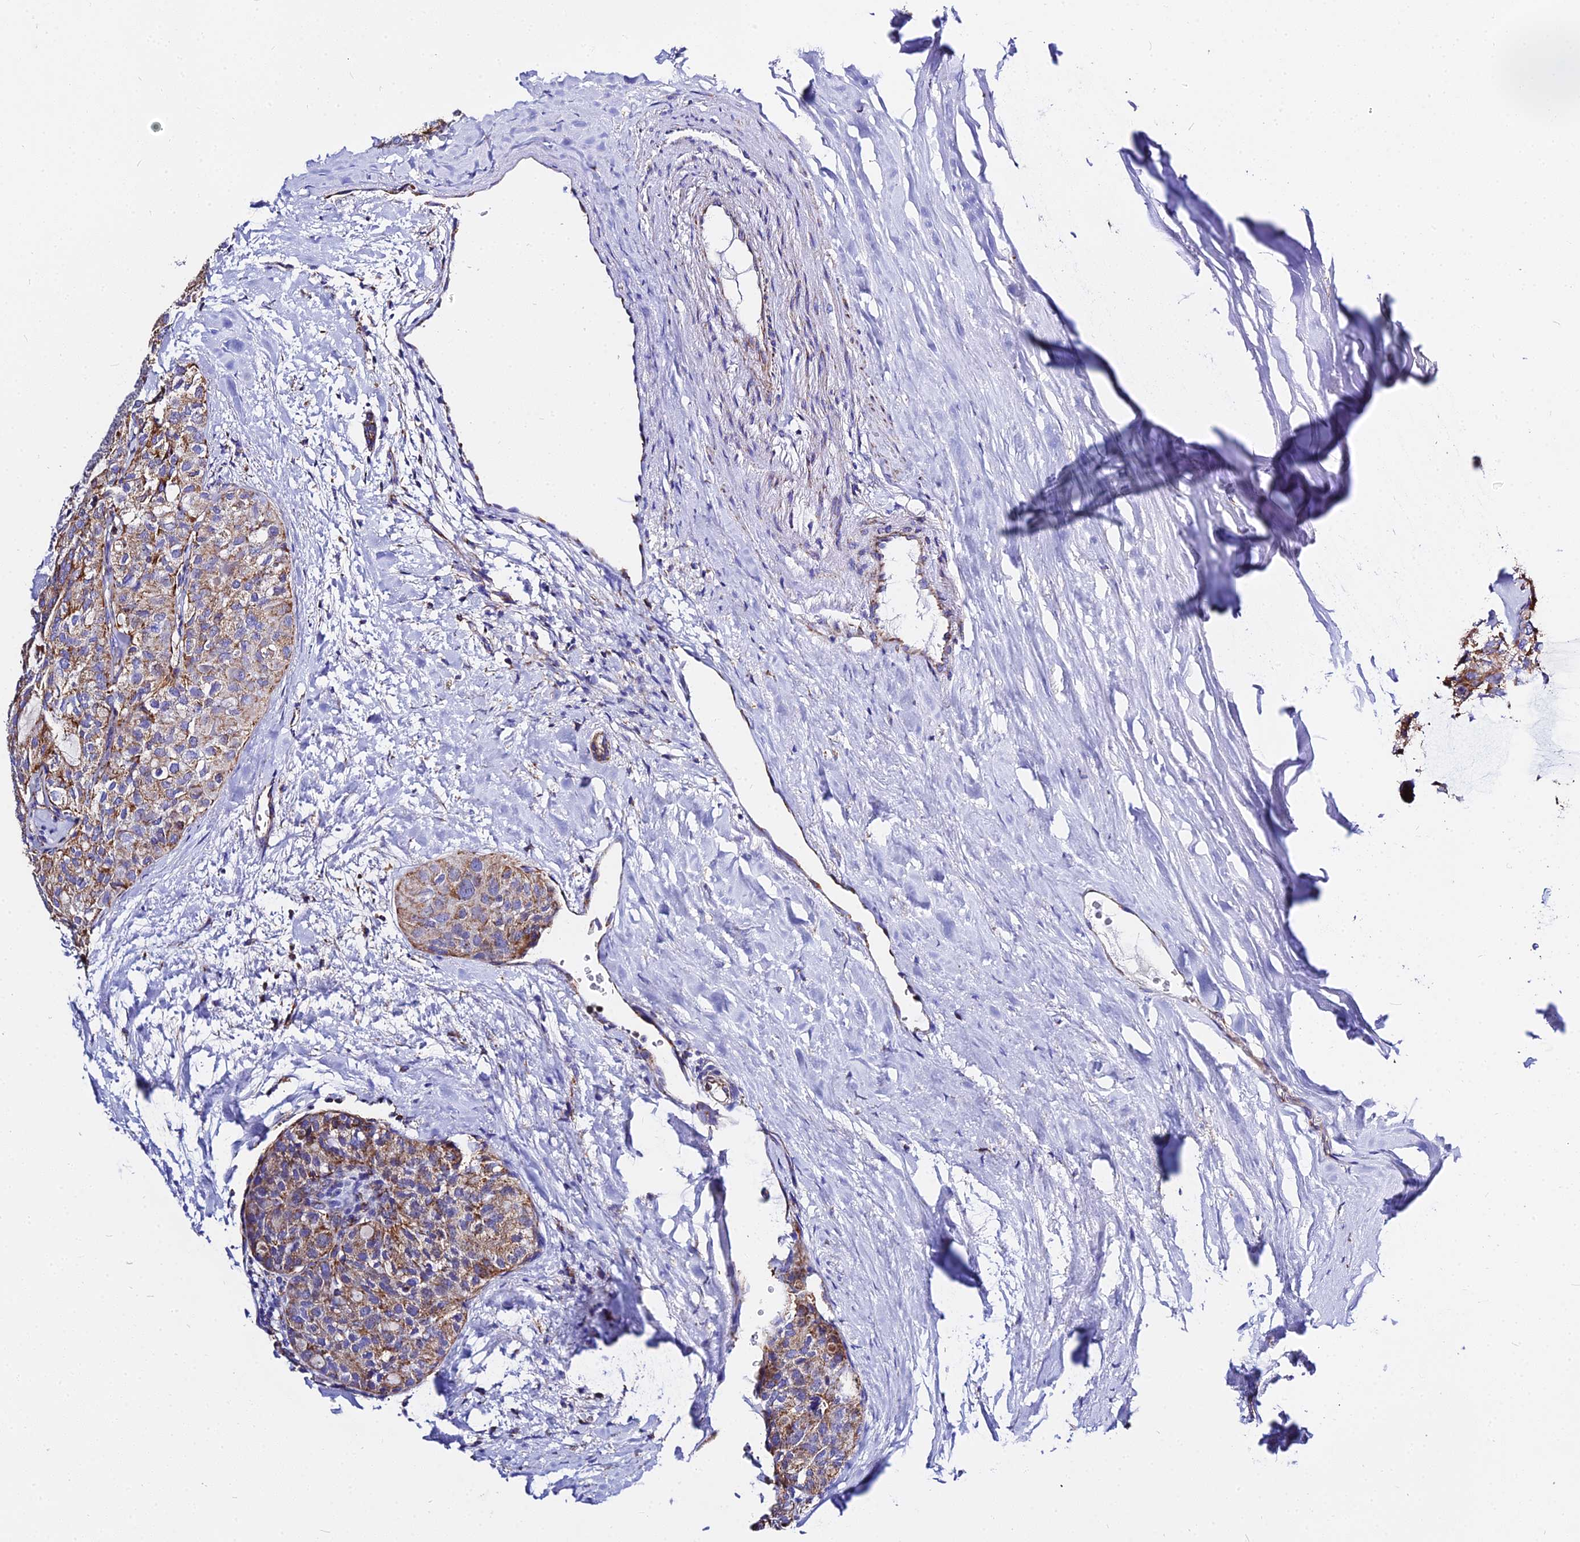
{"staining": {"intensity": "moderate", "quantity": ">75%", "location": "cytoplasmic/membranous"}, "tissue": "thyroid cancer", "cell_type": "Tumor cells", "image_type": "cancer", "snomed": [{"axis": "morphology", "description": "Follicular adenoma carcinoma, NOS"}, {"axis": "topography", "description": "Thyroid gland"}], "caption": "A brown stain labels moderate cytoplasmic/membranous expression of a protein in thyroid cancer tumor cells. (DAB IHC, brown staining for protein, blue staining for nuclei).", "gene": "ZNF573", "patient": {"sex": "male", "age": 75}}